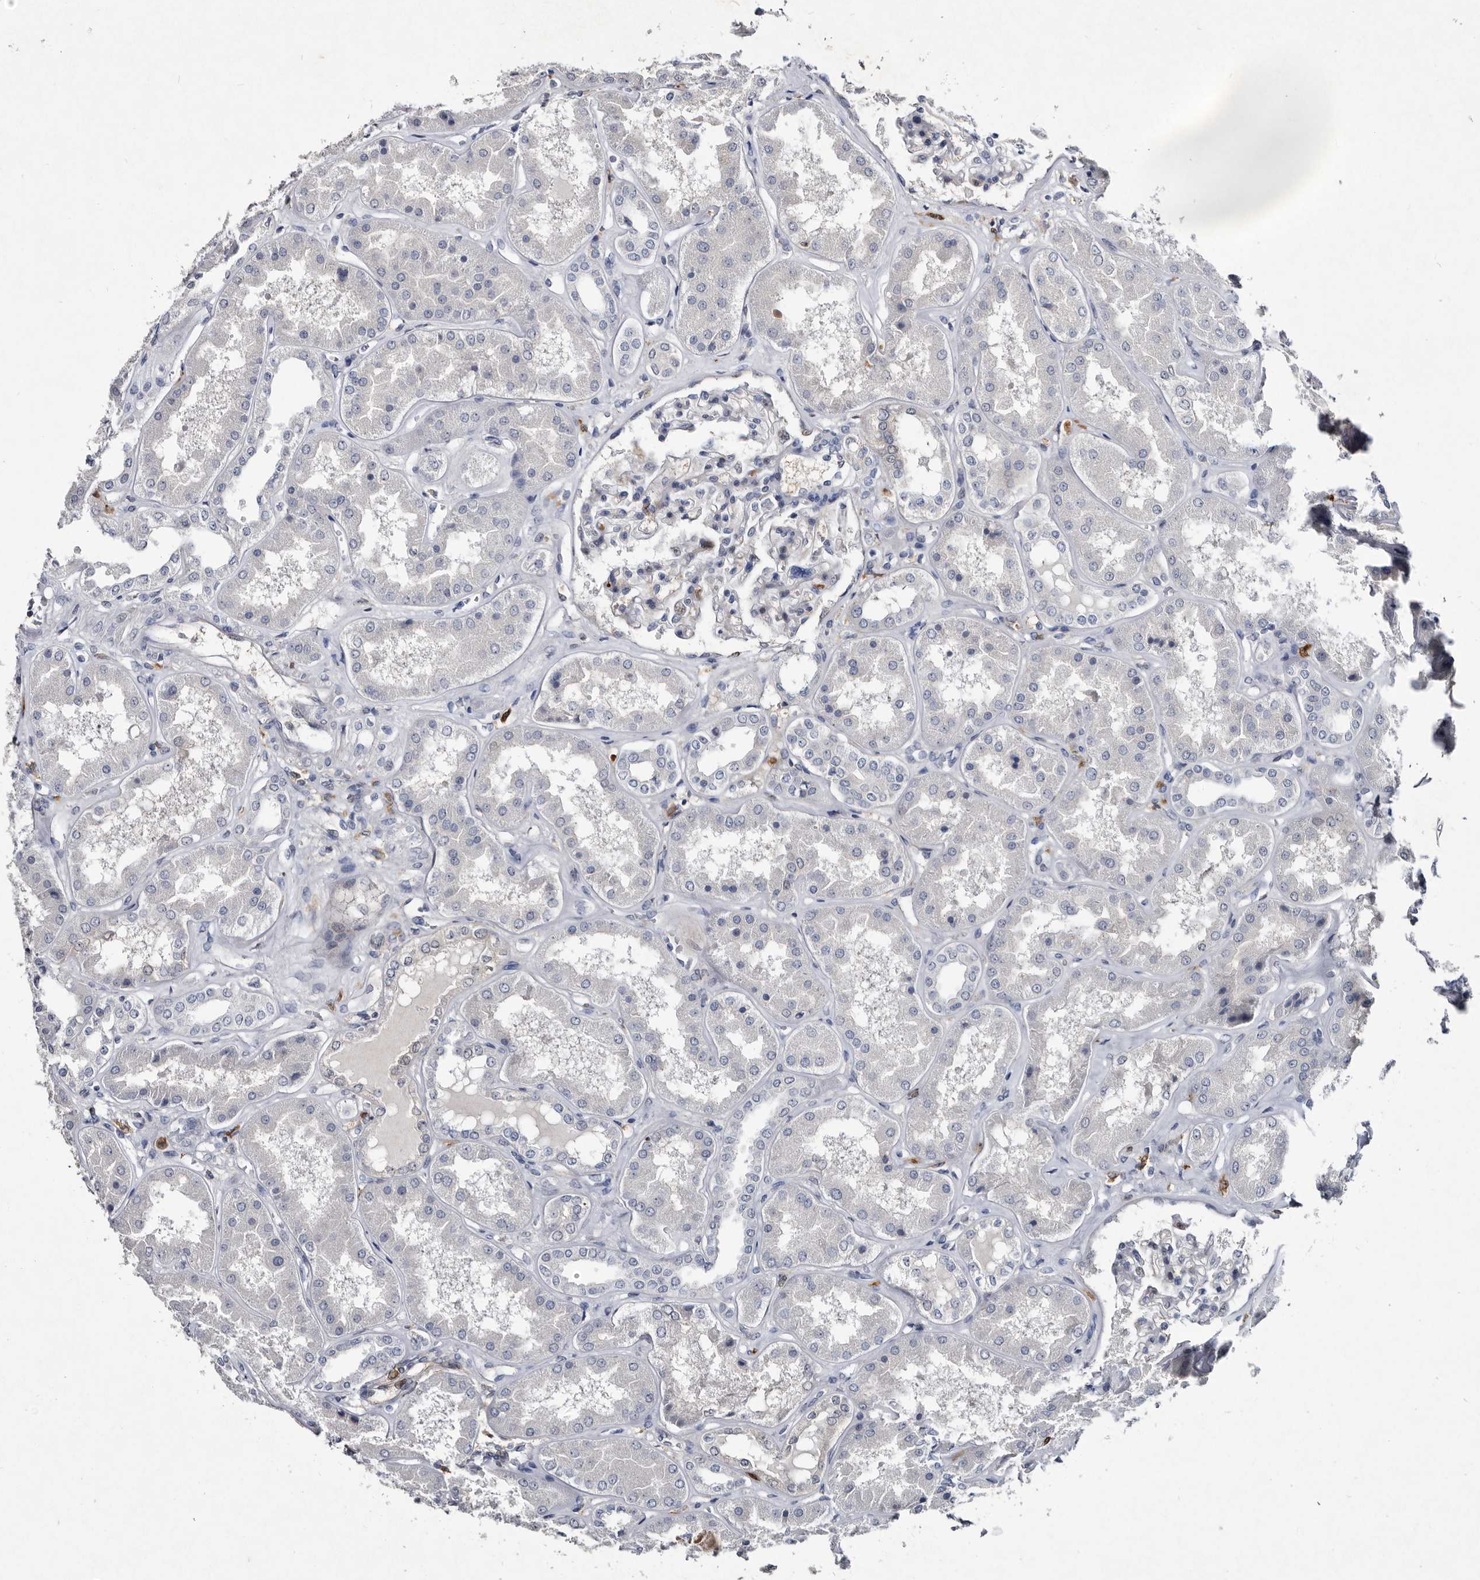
{"staining": {"intensity": "moderate", "quantity": "<25%", "location": "cytoplasmic/membranous"}, "tissue": "kidney", "cell_type": "Cells in glomeruli", "image_type": "normal", "snomed": [{"axis": "morphology", "description": "Normal tissue, NOS"}, {"axis": "topography", "description": "Kidney"}], "caption": "Immunohistochemistry (DAB (3,3'-diaminobenzidine)) staining of benign human kidney reveals moderate cytoplasmic/membranous protein expression in approximately <25% of cells in glomeruli.", "gene": "SERPINB8", "patient": {"sex": "female", "age": 56}}